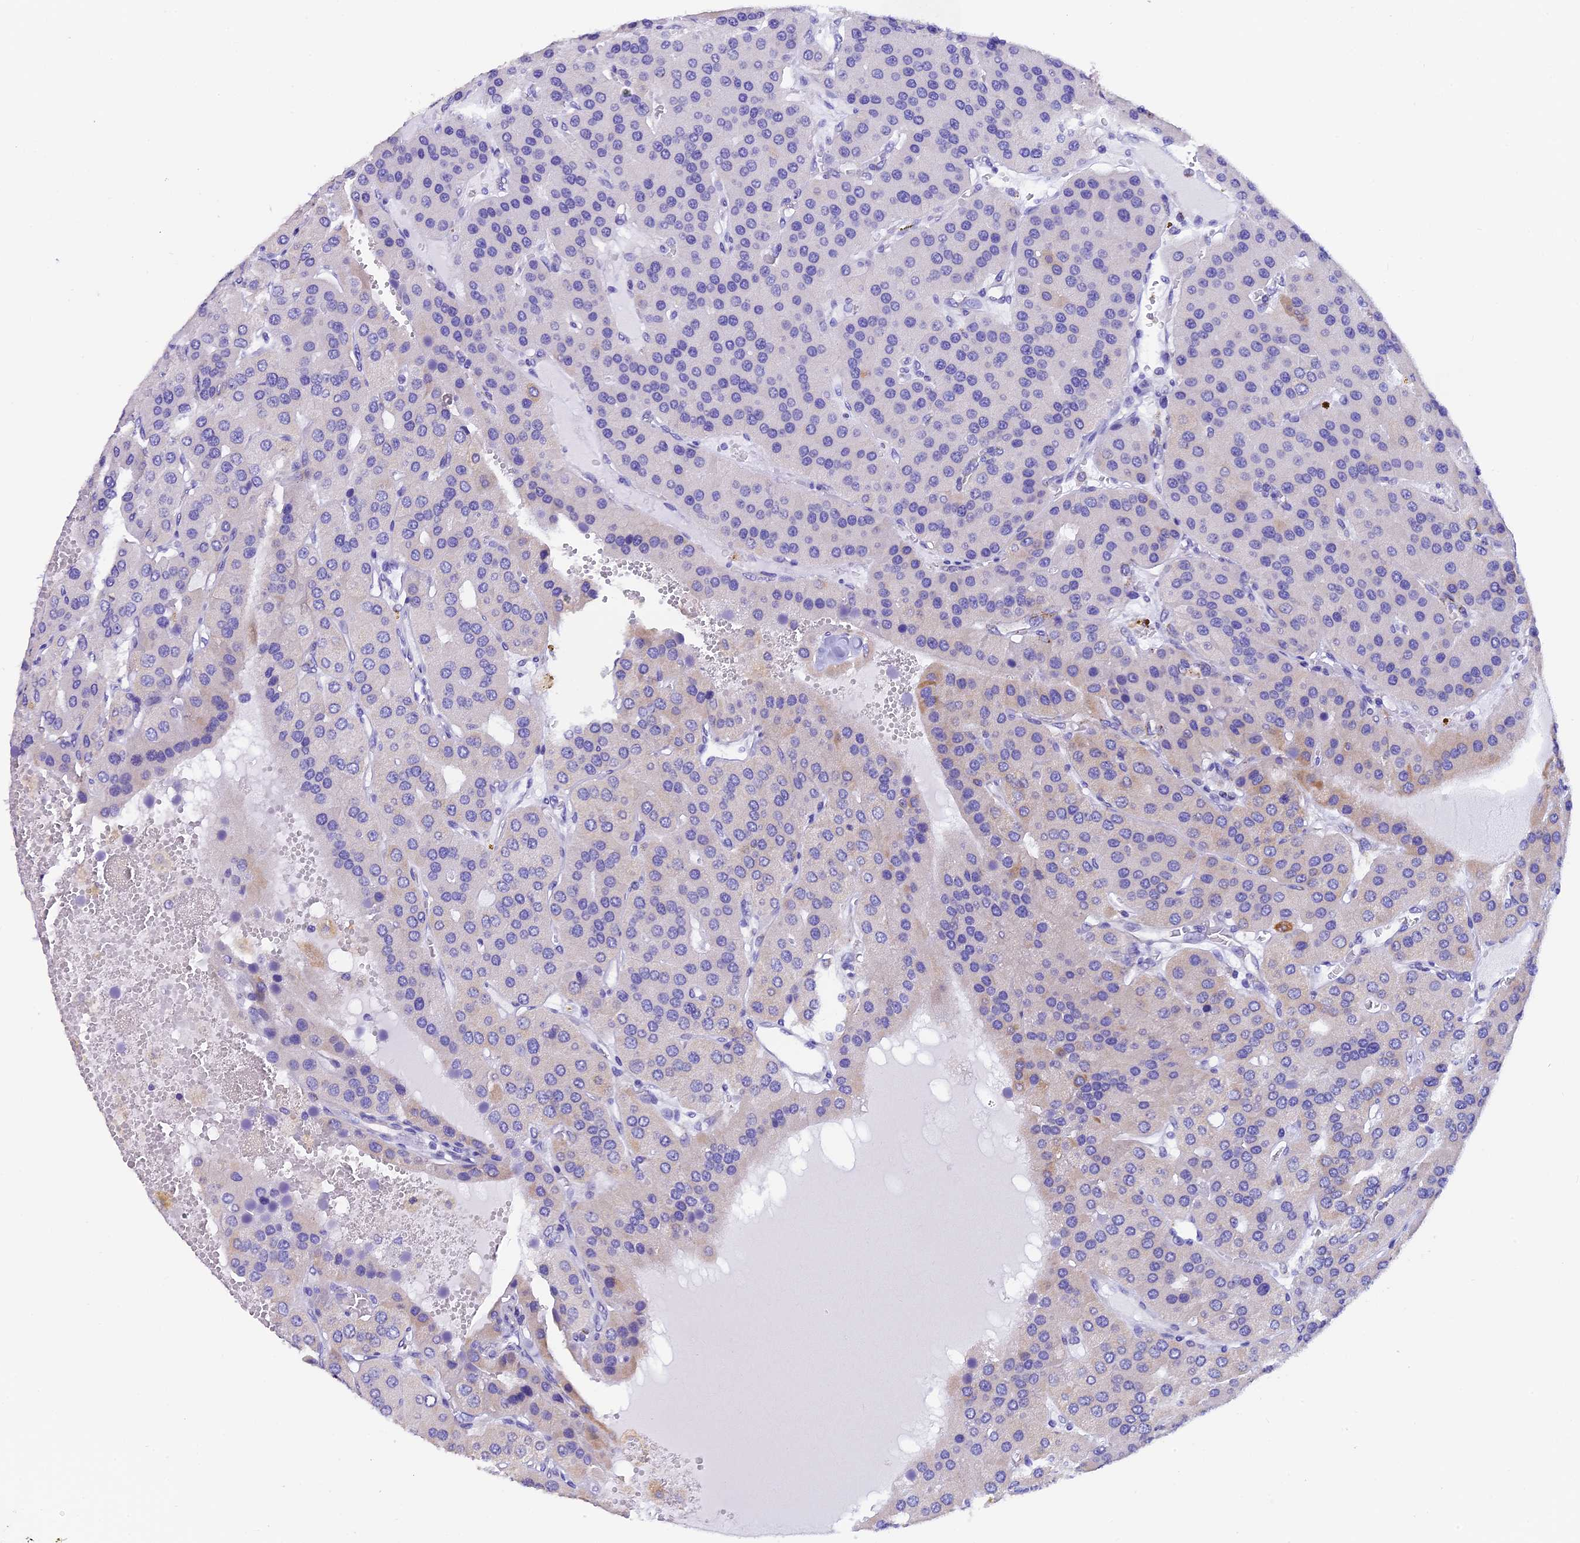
{"staining": {"intensity": "weak", "quantity": "<25%", "location": "cytoplasmic/membranous"}, "tissue": "parathyroid gland", "cell_type": "Glandular cells", "image_type": "normal", "snomed": [{"axis": "morphology", "description": "Normal tissue, NOS"}, {"axis": "morphology", "description": "Adenoma, NOS"}, {"axis": "topography", "description": "Parathyroid gland"}], "caption": "An image of parathyroid gland stained for a protein exhibits no brown staining in glandular cells.", "gene": "SLC8B1", "patient": {"sex": "female", "age": 86}}